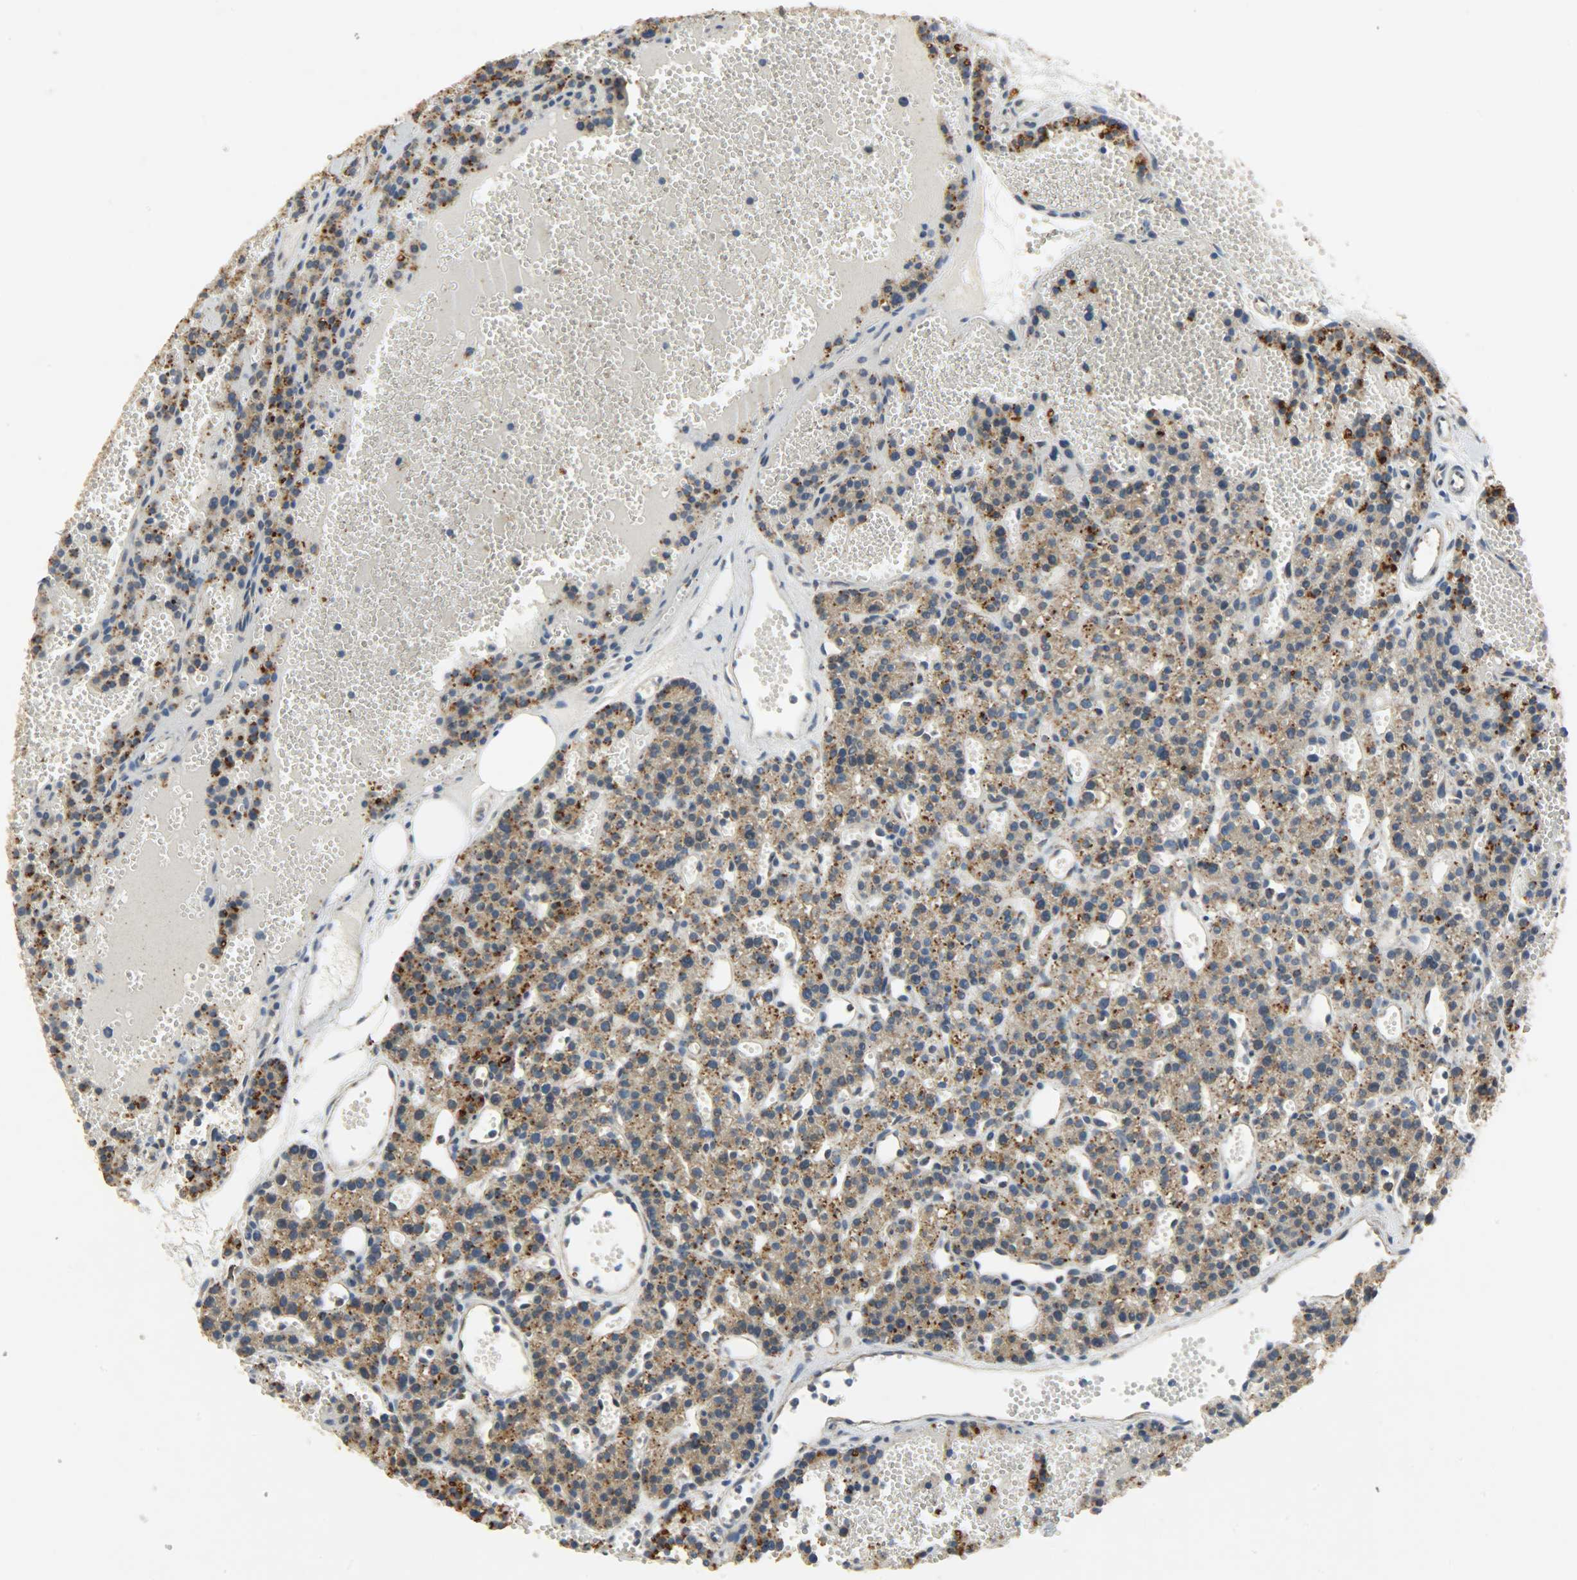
{"staining": {"intensity": "moderate", "quantity": ">75%", "location": "cytoplasmic/membranous"}, "tissue": "parathyroid gland", "cell_type": "Glandular cells", "image_type": "normal", "snomed": [{"axis": "morphology", "description": "Normal tissue, NOS"}, {"axis": "topography", "description": "Parathyroid gland"}], "caption": "Glandular cells demonstrate medium levels of moderate cytoplasmic/membranous expression in approximately >75% of cells in benign human parathyroid gland. The staining was performed using DAB, with brown indicating positive protein expression. Nuclei are stained blue with hematoxylin.", "gene": "ASAH1", "patient": {"sex": "male", "age": 25}}